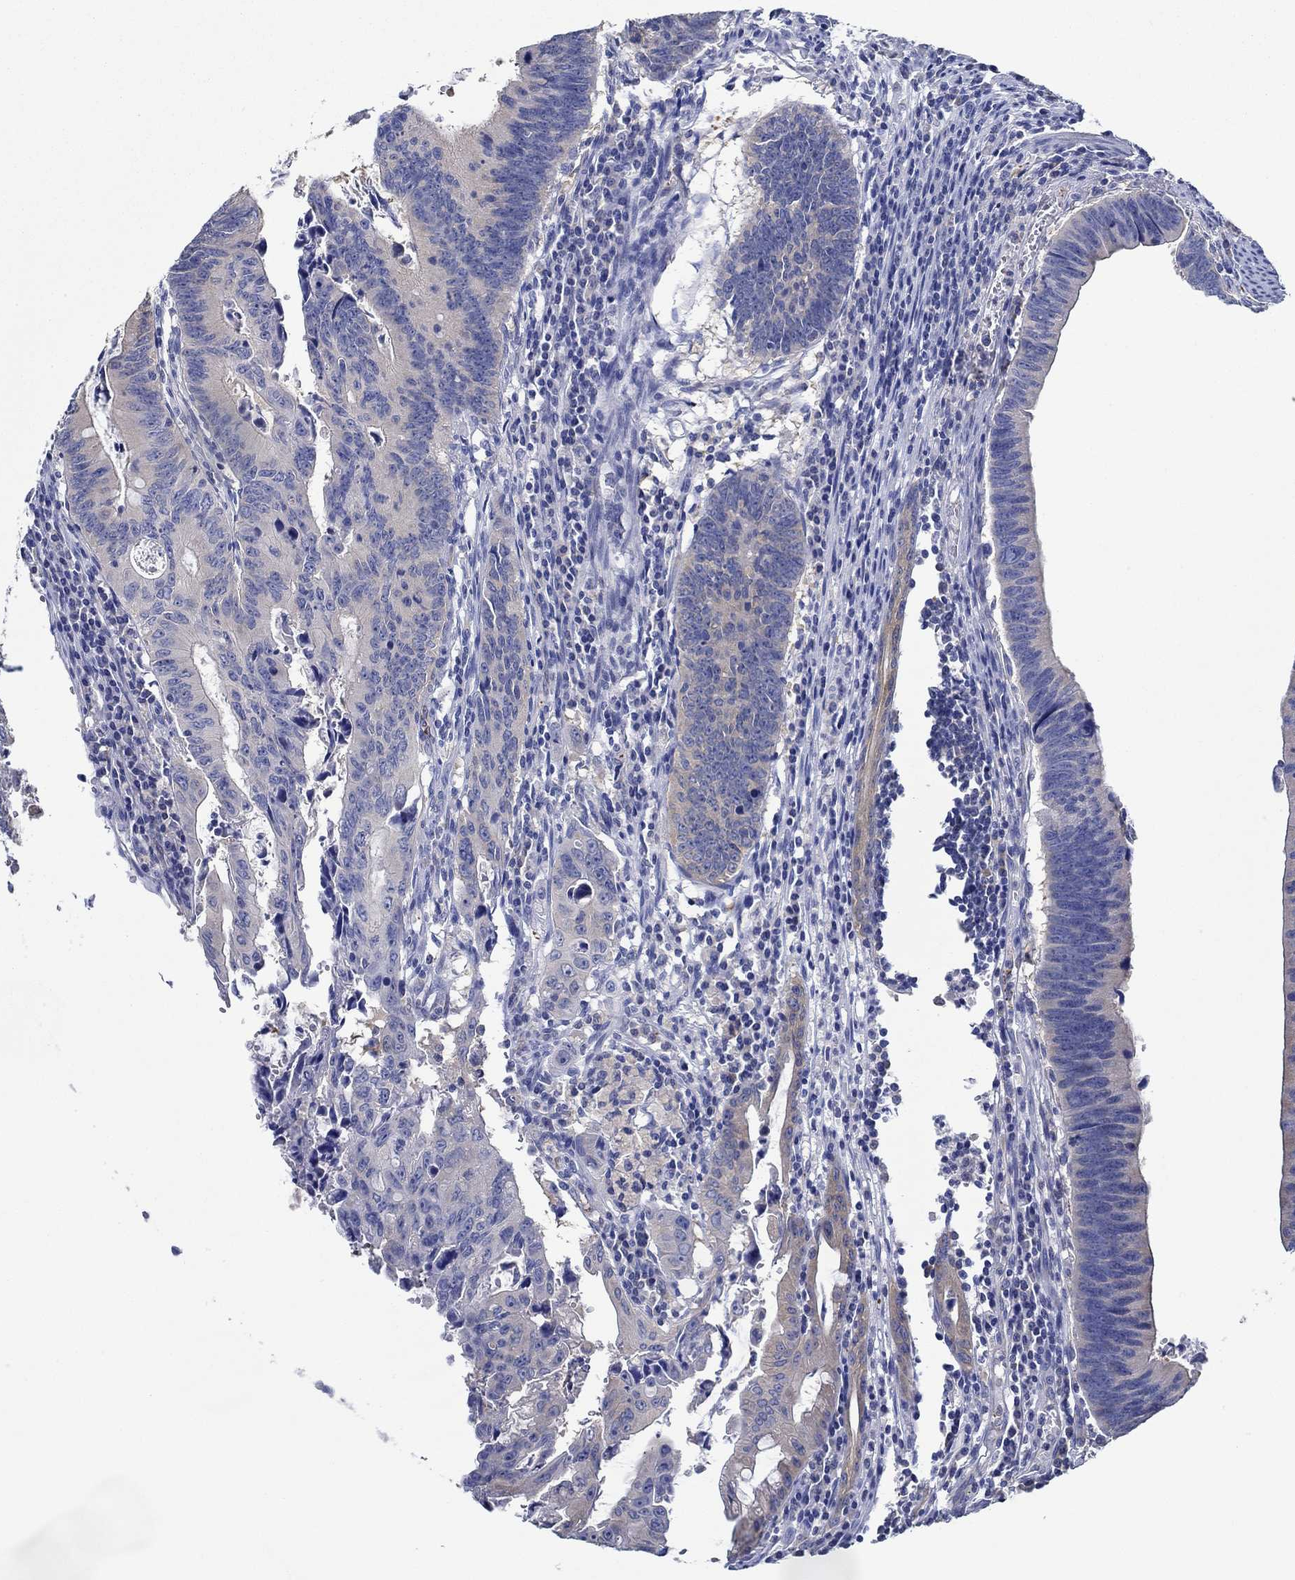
{"staining": {"intensity": "negative", "quantity": "none", "location": "none"}, "tissue": "colorectal cancer", "cell_type": "Tumor cells", "image_type": "cancer", "snomed": [{"axis": "morphology", "description": "Adenocarcinoma, NOS"}, {"axis": "topography", "description": "Colon"}], "caption": "Micrograph shows no significant protein expression in tumor cells of colorectal adenocarcinoma.", "gene": "SLC27A3", "patient": {"sex": "female", "age": 87}}